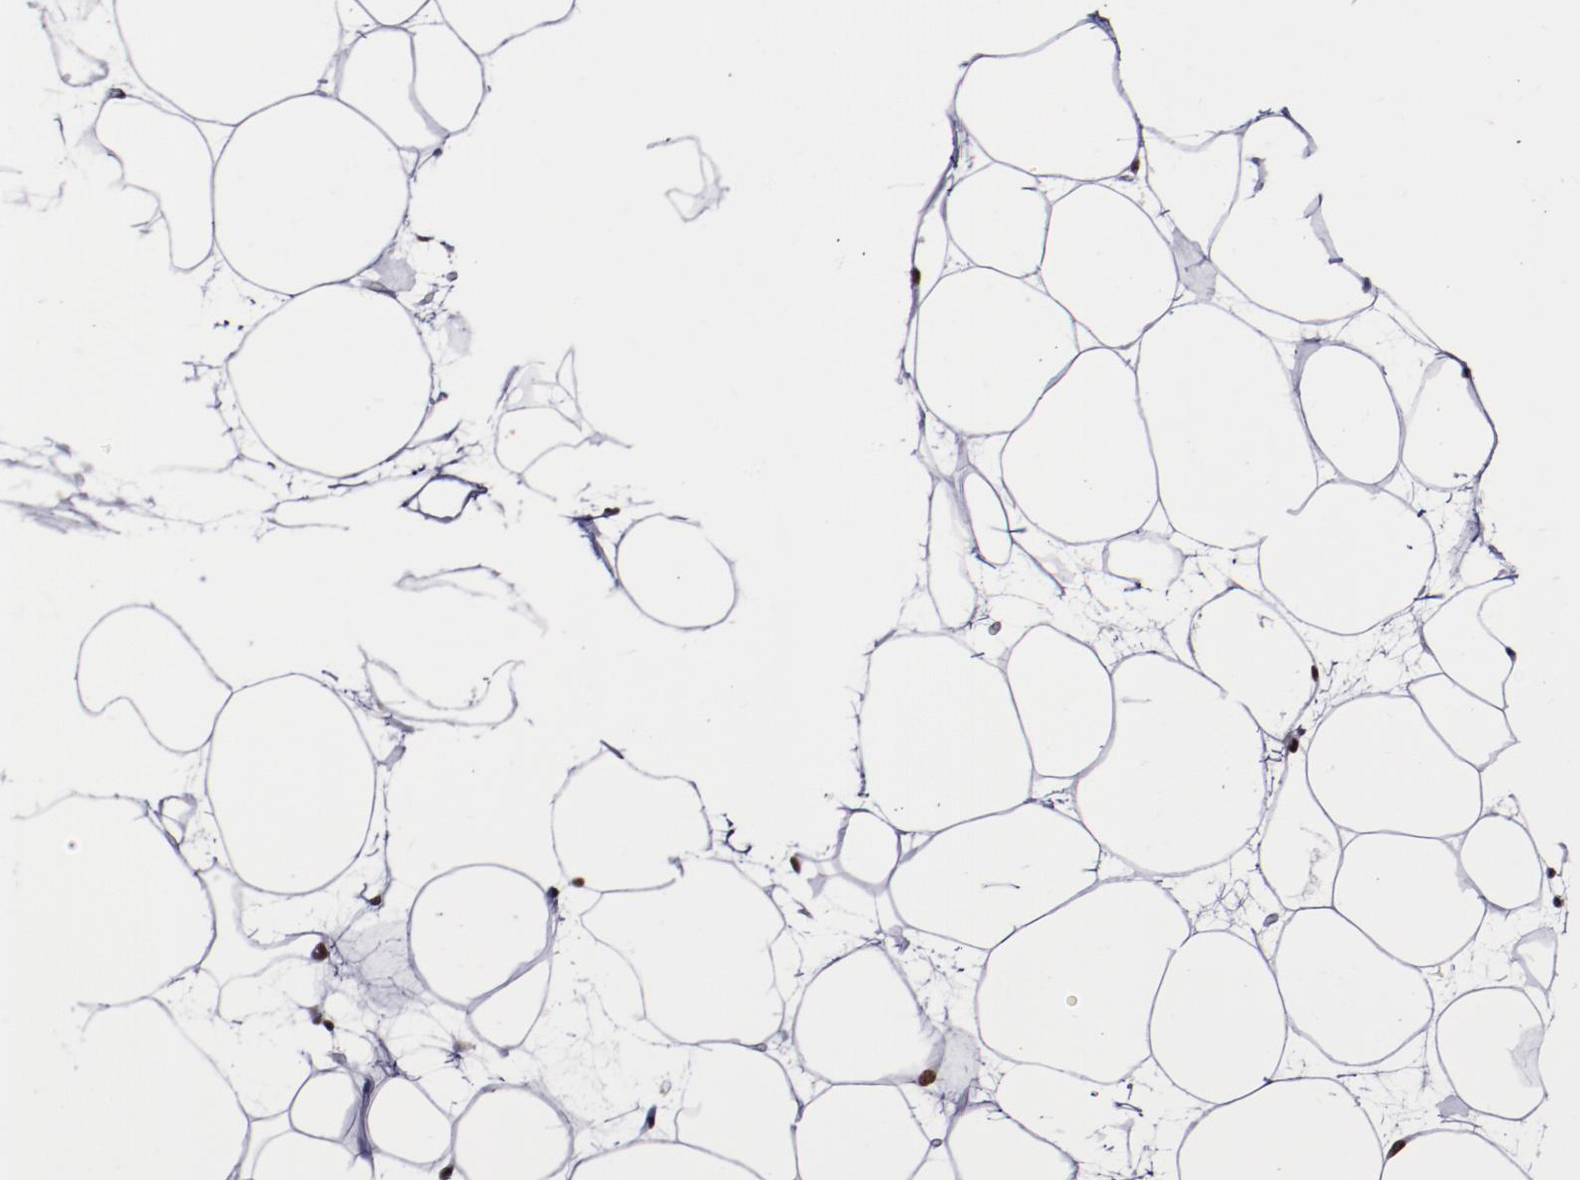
{"staining": {"intensity": "strong", "quantity": ">75%", "location": "nuclear"}, "tissue": "adipose tissue", "cell_type": "Adipocytes", "image_type": "normal", "snomed": [{"axis": "morphology", "description": "Normal tissue, NOS"}, {"axis": "topography", "description": "Breast"}], "caption": "IHC of normal adipose tissue shows high levels of strong nuclear expression in approximately >75% of adipocytes. (DAB (3,3'-diaminobenzidine) IHC, brown staining for protein, blue staining for nuclei).", "gene": "ERH", "patient": {"sex": "female", "age": 22}}